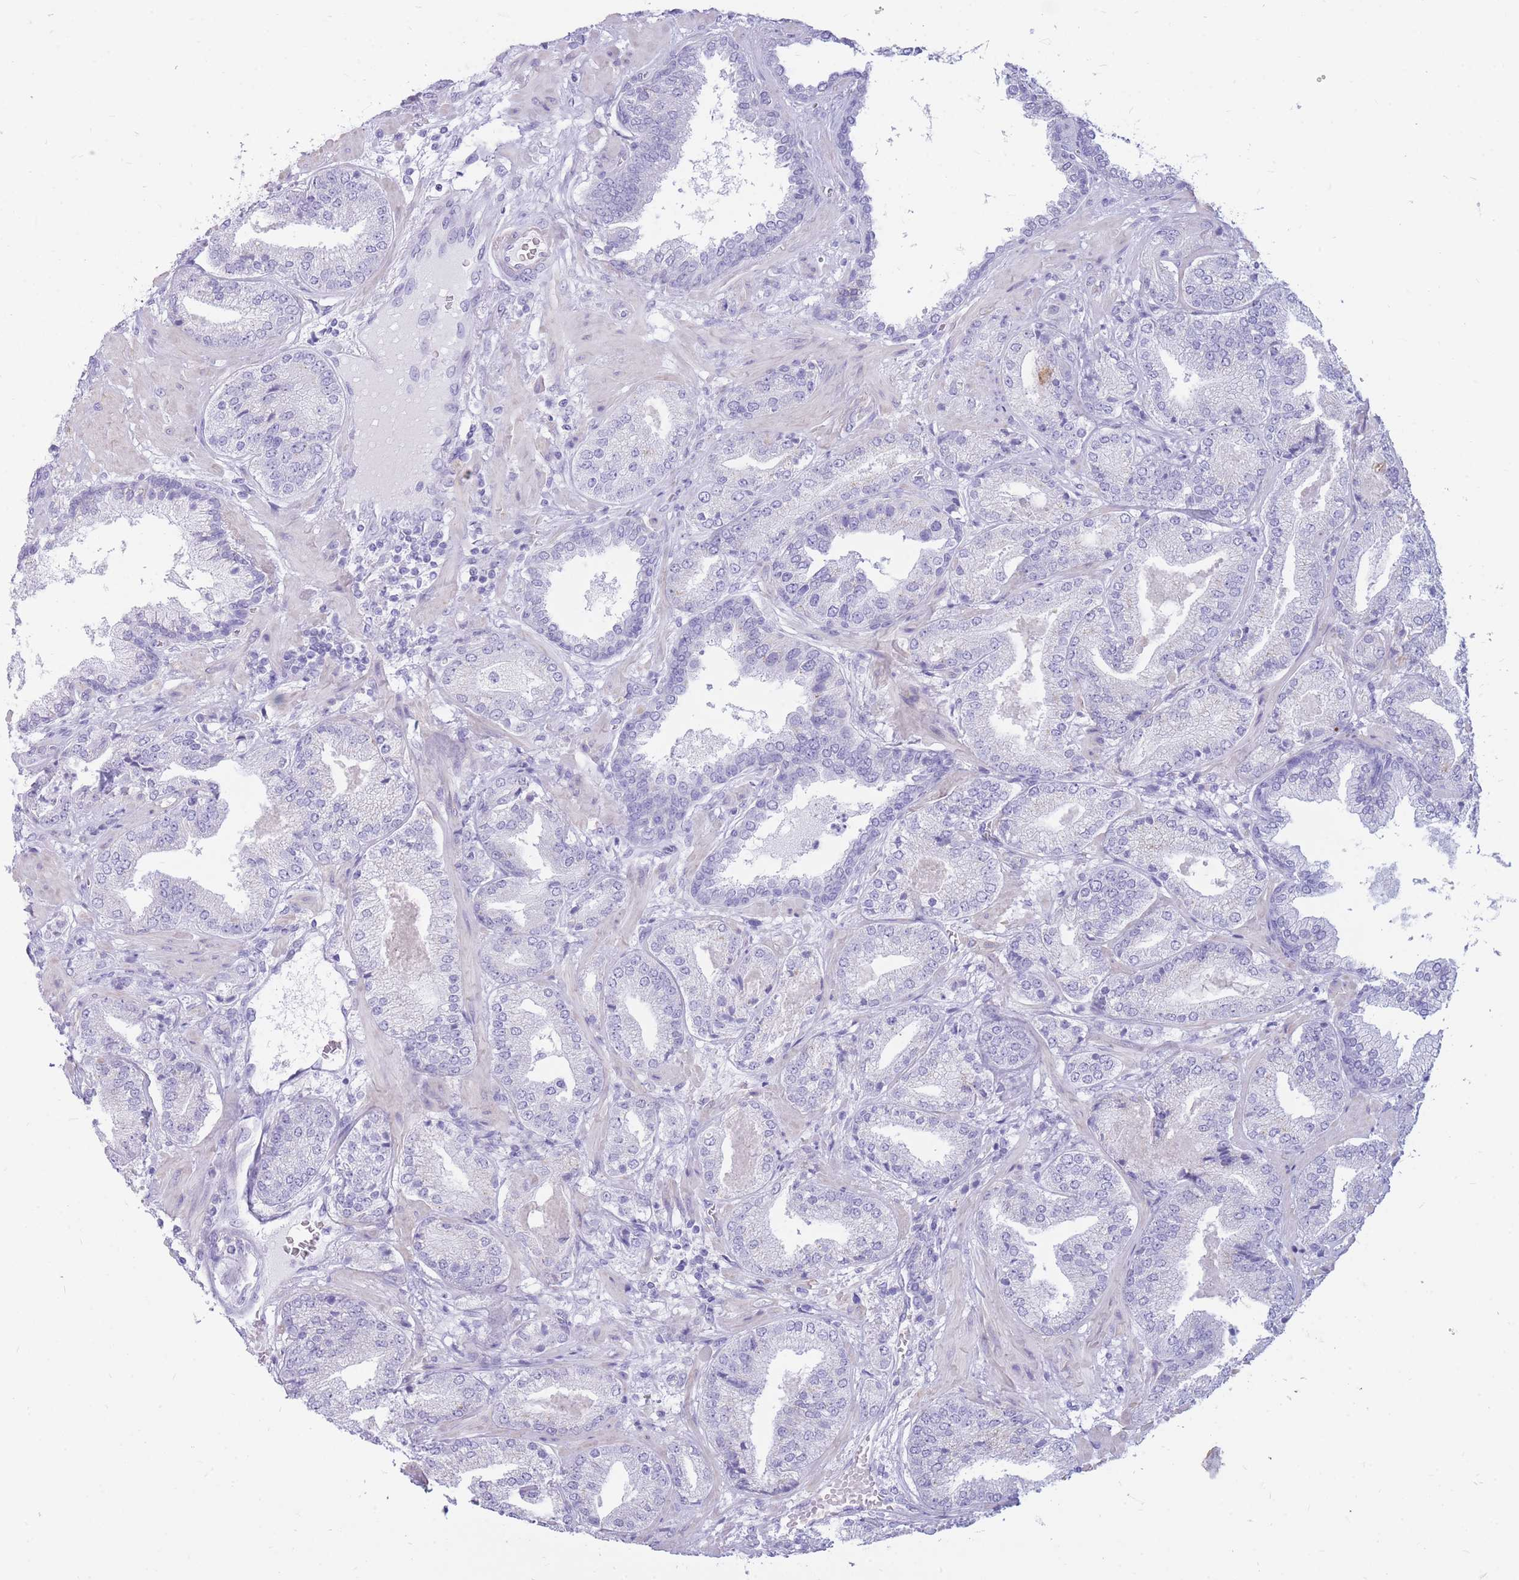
{"staining": {"intensity": "negative", "quantity": "none", "location": "none"}, "tissue": "prostate cancer", "cell_type": "Tumor cells", "image_type": "cancer", "snomed": [{"axis": "morphology", "description": "Adenocarcinoma, High grade"}, {"axis": "topography", "description": "Prostate"}], "caption": "Human prostate cancer stained for a protein using immunohistochemistry (IHC) demonstrates no positivity in tumor cells.", "gene": "CYP21A2", "patient": {"sex": "male", "age": 63}}